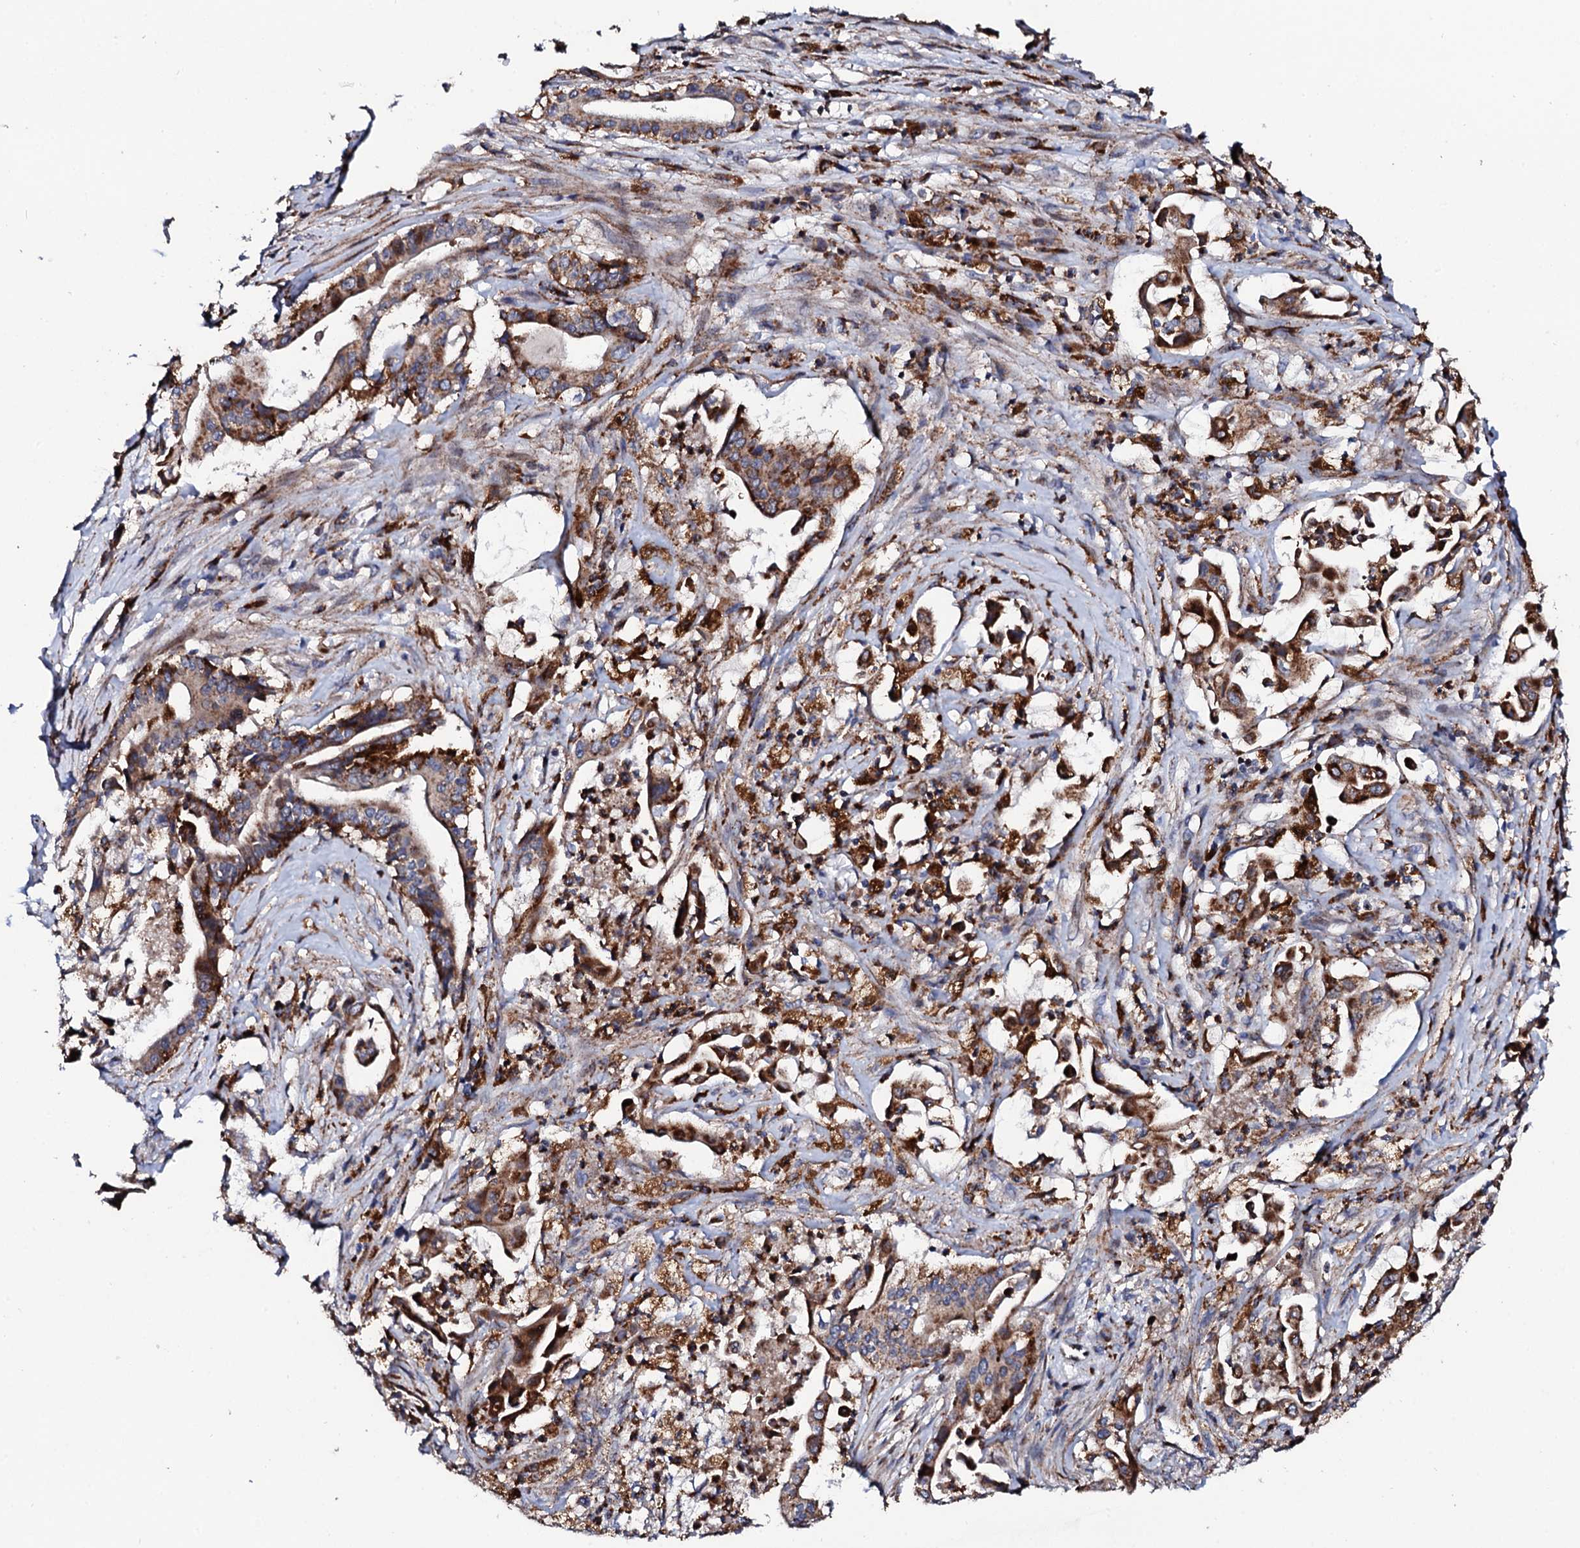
{"staining": {"intensity": "strong", "quantity": ">75%", "location": "cytoplasmic/membranous"}, "tissue": "pancreatic cancer", "cell_type": "Tumor cells", "image_type": "cancer", "snomed": [{"axis": "morphology", "description": "Adenocarcinoma, NOS"}, {"axis": "topography", "description": "Pancreas"}], "caption": "Tumor cells exhibit high levels of strong cytoplasmic/membranous staining in approximately >75% of cells in human pancreatic cancer.", "gene": "TCIRG1", "patient": {"sex": "female", "age": 77}}